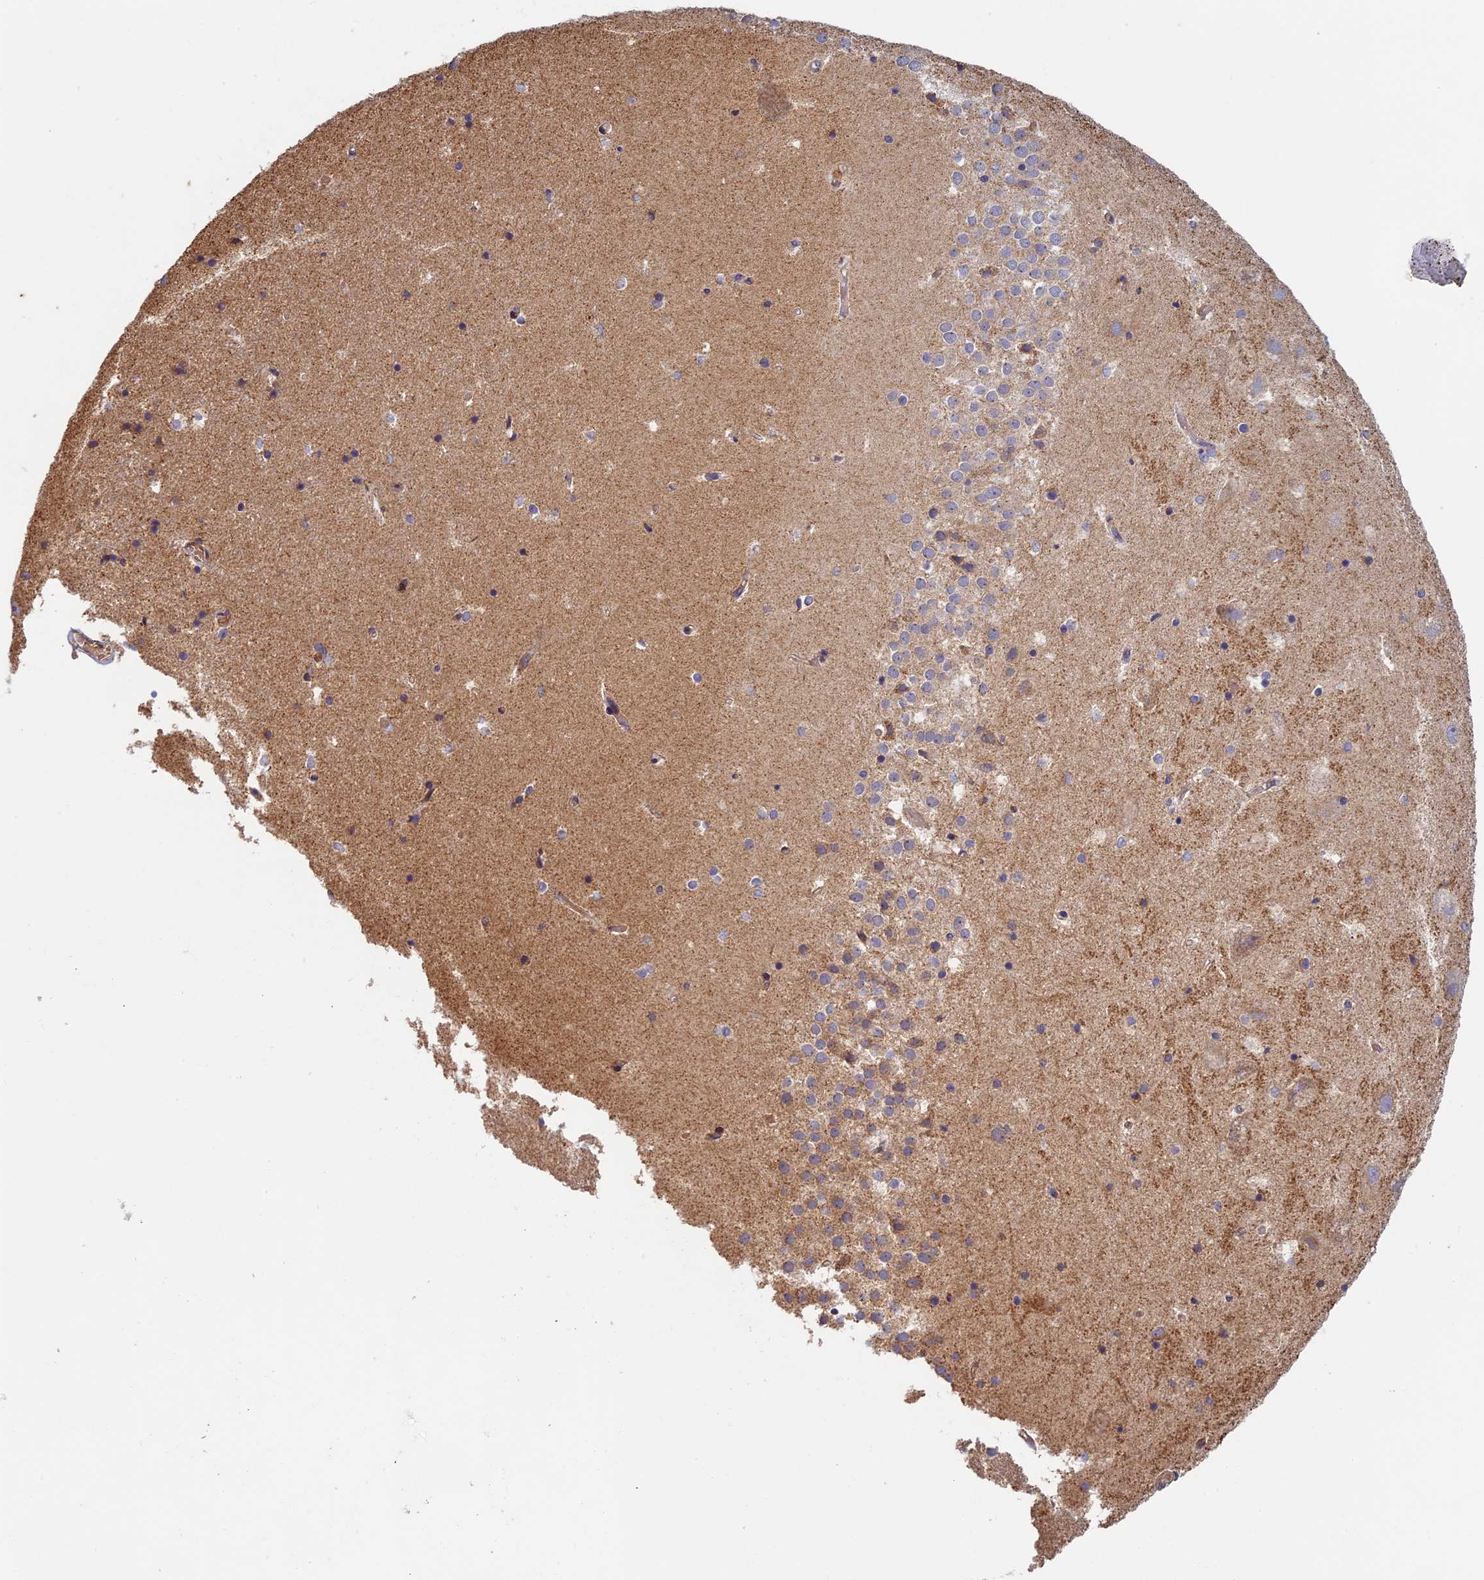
{"staining": {"intensity": "weak", "quantity": "<25%", "location": "cytoplasmic/membranous"}, "tissue": "hippocampus", "cell_type": "Glial cells", "image_type": "normal", "snomed": [{"axis": "morphology", "description": "Normal tissue, NOS"}, {"axis": "topography", "description": "Hippocampus"}], "caption": "Immunohistochemistry micrograph of unremarkable human hippocampus stained for a protein (brown), which reveals no expression in glial cells.", "gene": "EDAR", "patient": {"sex": "female", "age": 52}}